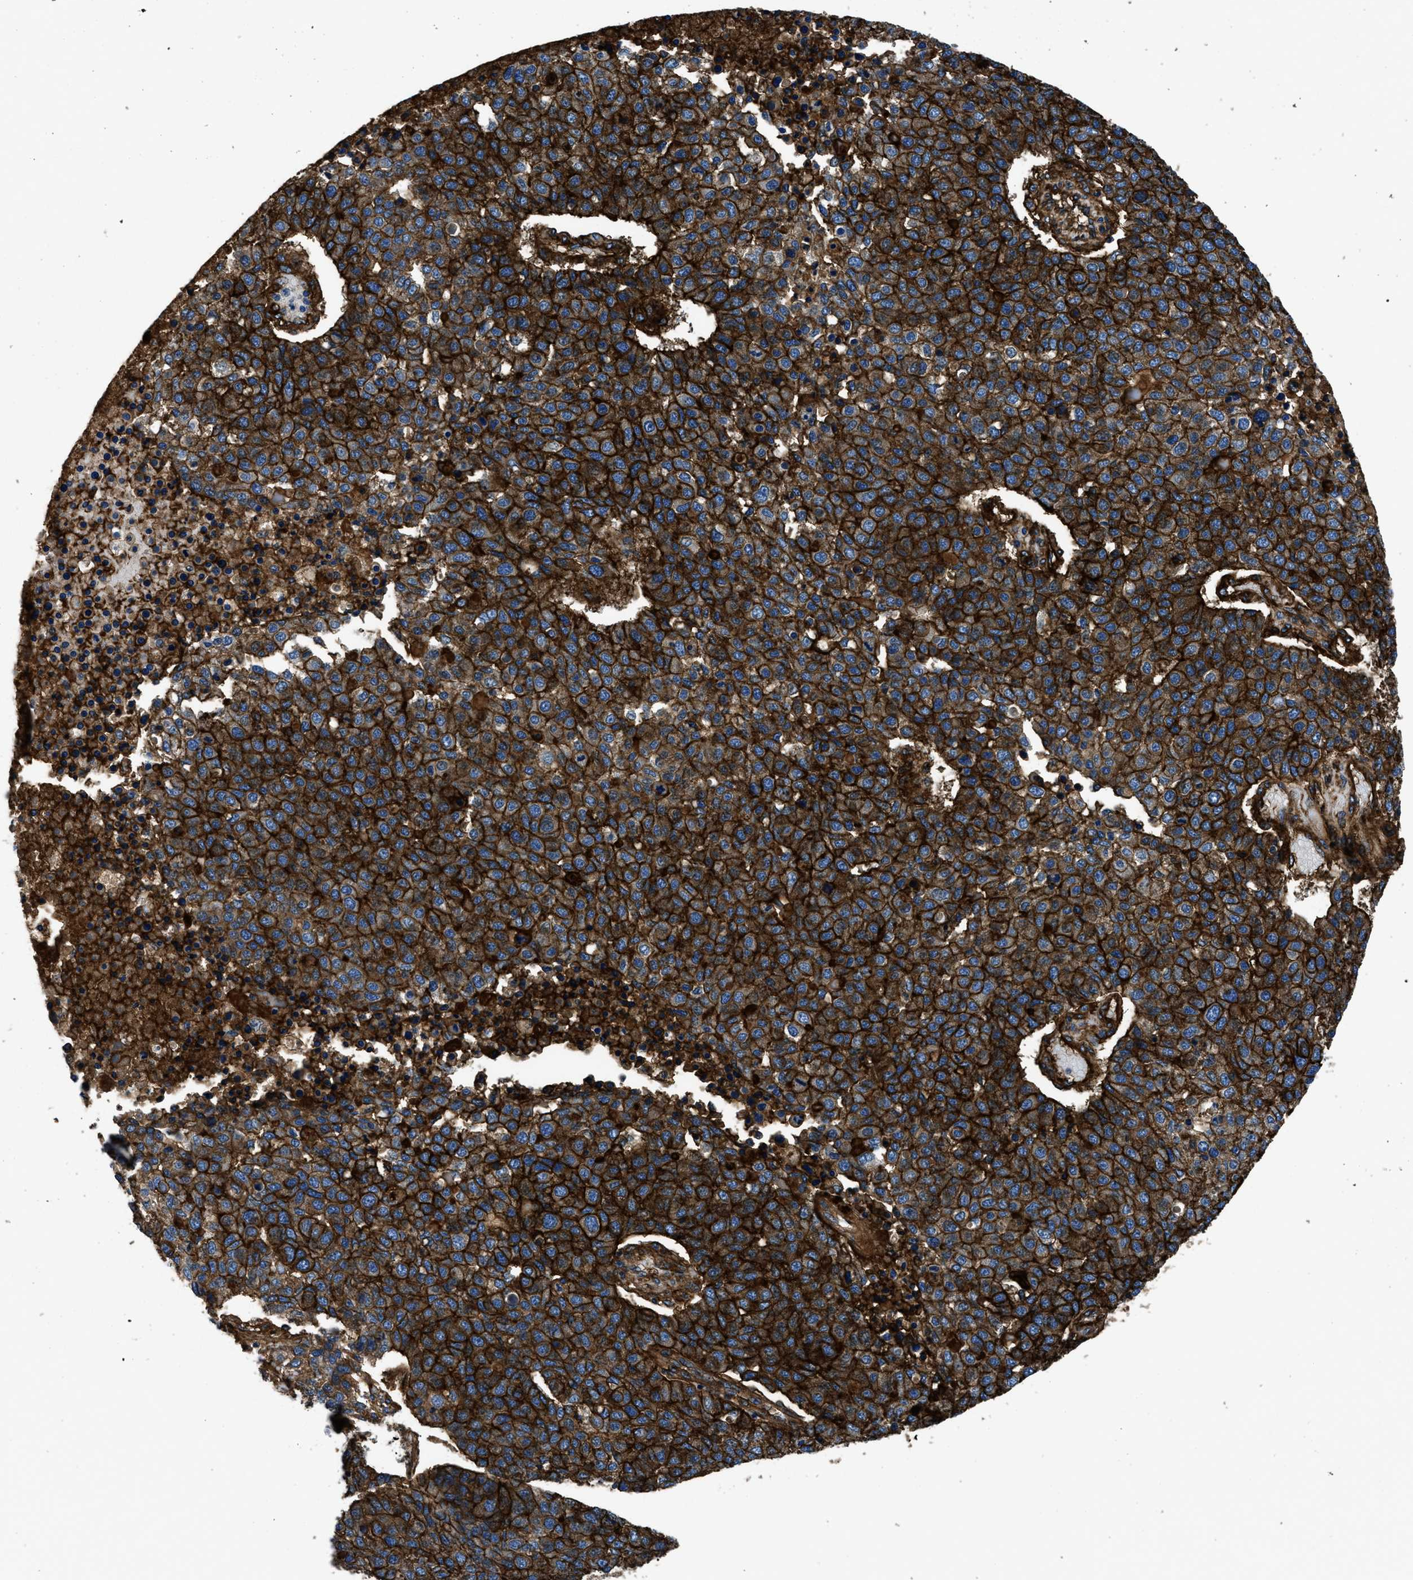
{"staining": {"intensity": "strong", "quantity": ">75%", "location": "cytoplasmic/membranous"}, "tissue": "pancreatic cancer", "cell_type": "Tumor cells", "image_type": "cancer", "snomed": [{"axis": "morphology", "description": "Adenocarcinoma, NOS"}, {"axis": "topography", "description": "Pancreas"}], "caption": "IHC micrograph of pancreatic cancer (adenocarcinoma) stained for a protein (brown), which shows high levels of strong cytoplasmic/membranous staining in approximately >75% of tumor cells.", "gene": "CD276", "patient": {"sex": "female", "age": 61}}